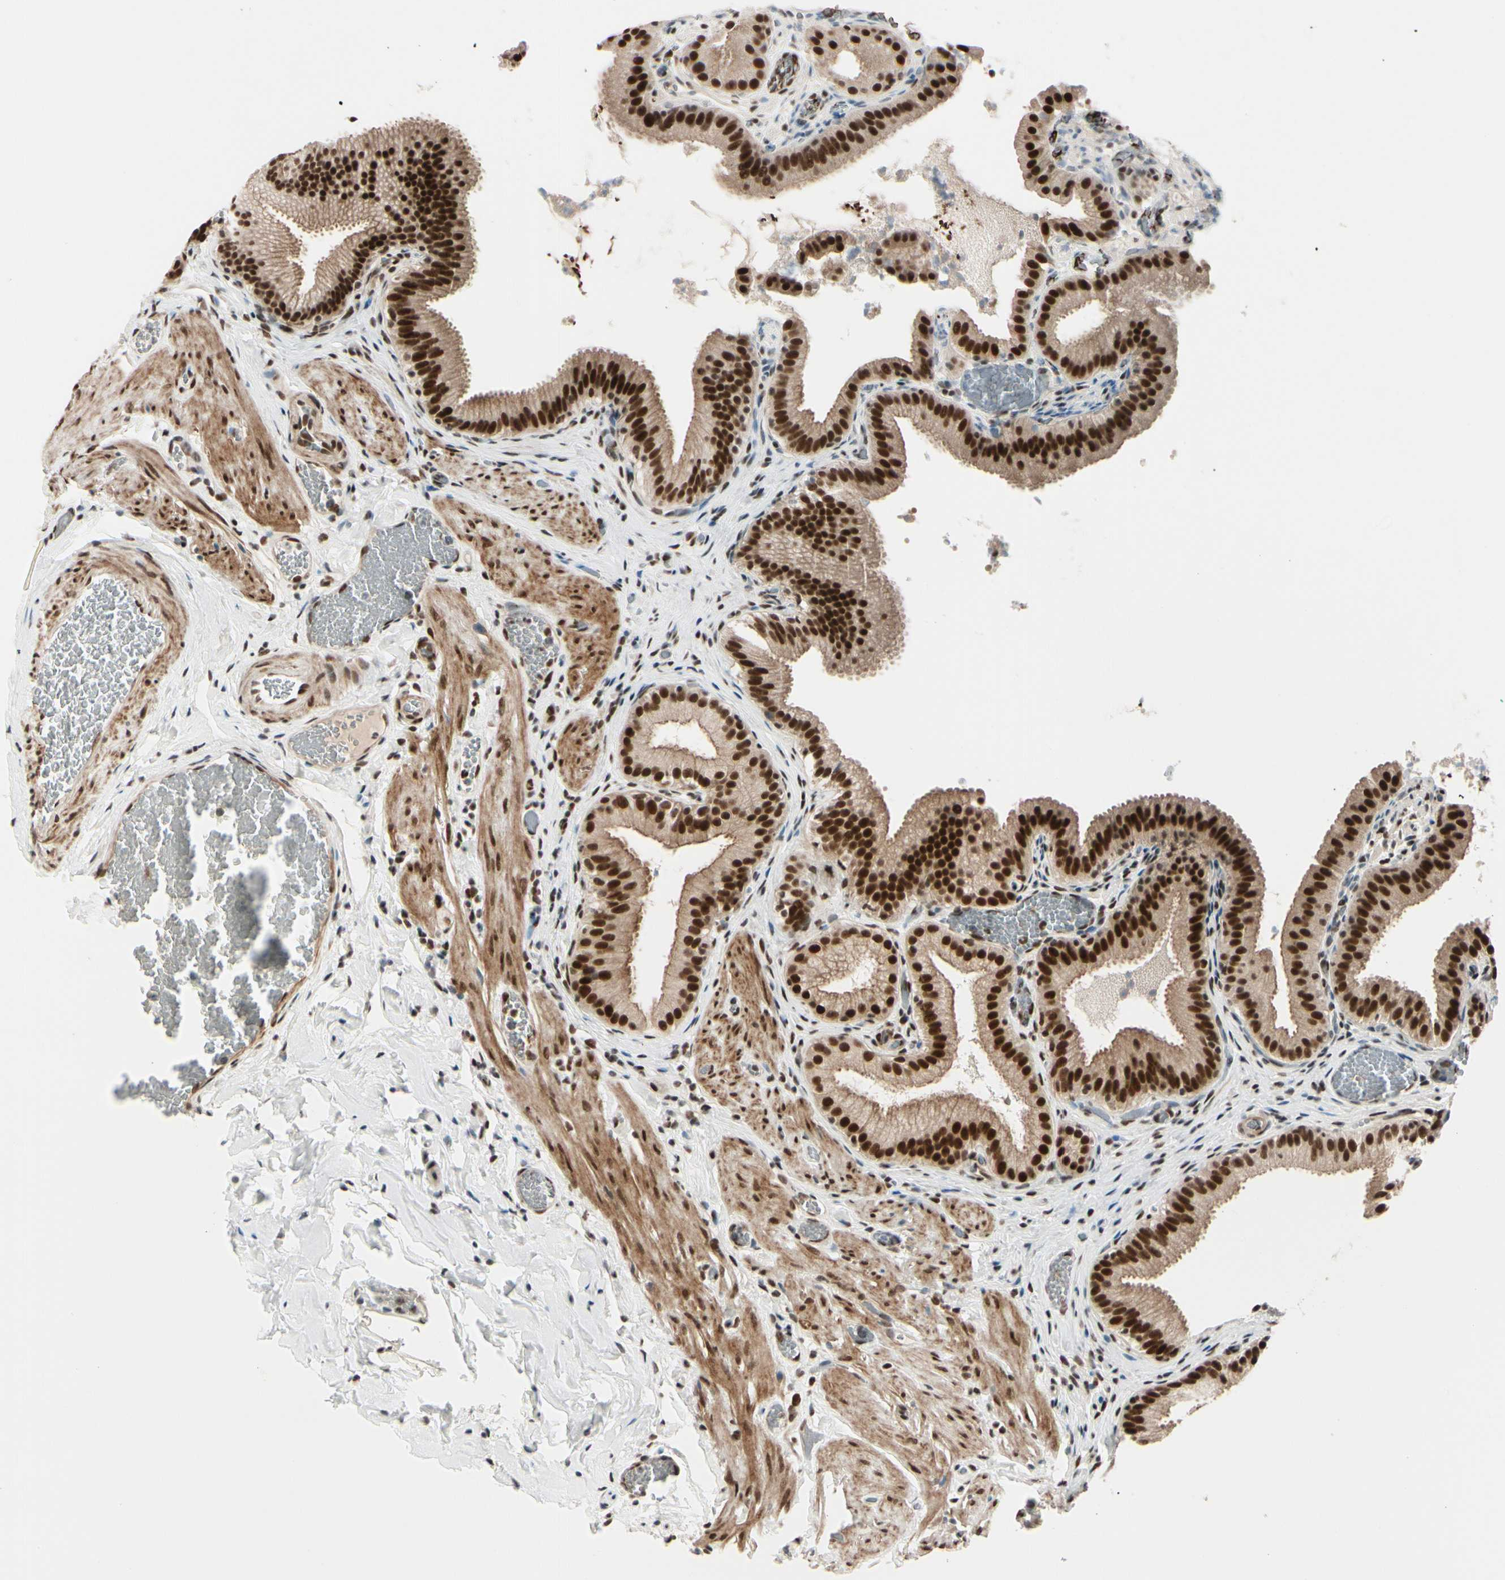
{"staining": {"intensity": "strong", "quantity": ">75%", "location": "cytoplasmic/membranous,nuclear"}, "tissue": "gallbladder", "cell_type": "Glandular cells", "image_type": "normal", "snomed": [{"axis": "morphology", "description": "Normal tissue, NOS"}, {"axis": "topography", "description": "Gallbladder"}], "caption": "An immunohistochemistry (IHC) histopathology image of unremarkable tissue is shown. Protein staining in brown shows strong cytoplasmic/membranous,nuclear positivity in gallbladder within glandular cells.", "gene": "CHAMP1", "patient": {"sex": "male", "age": 54}}